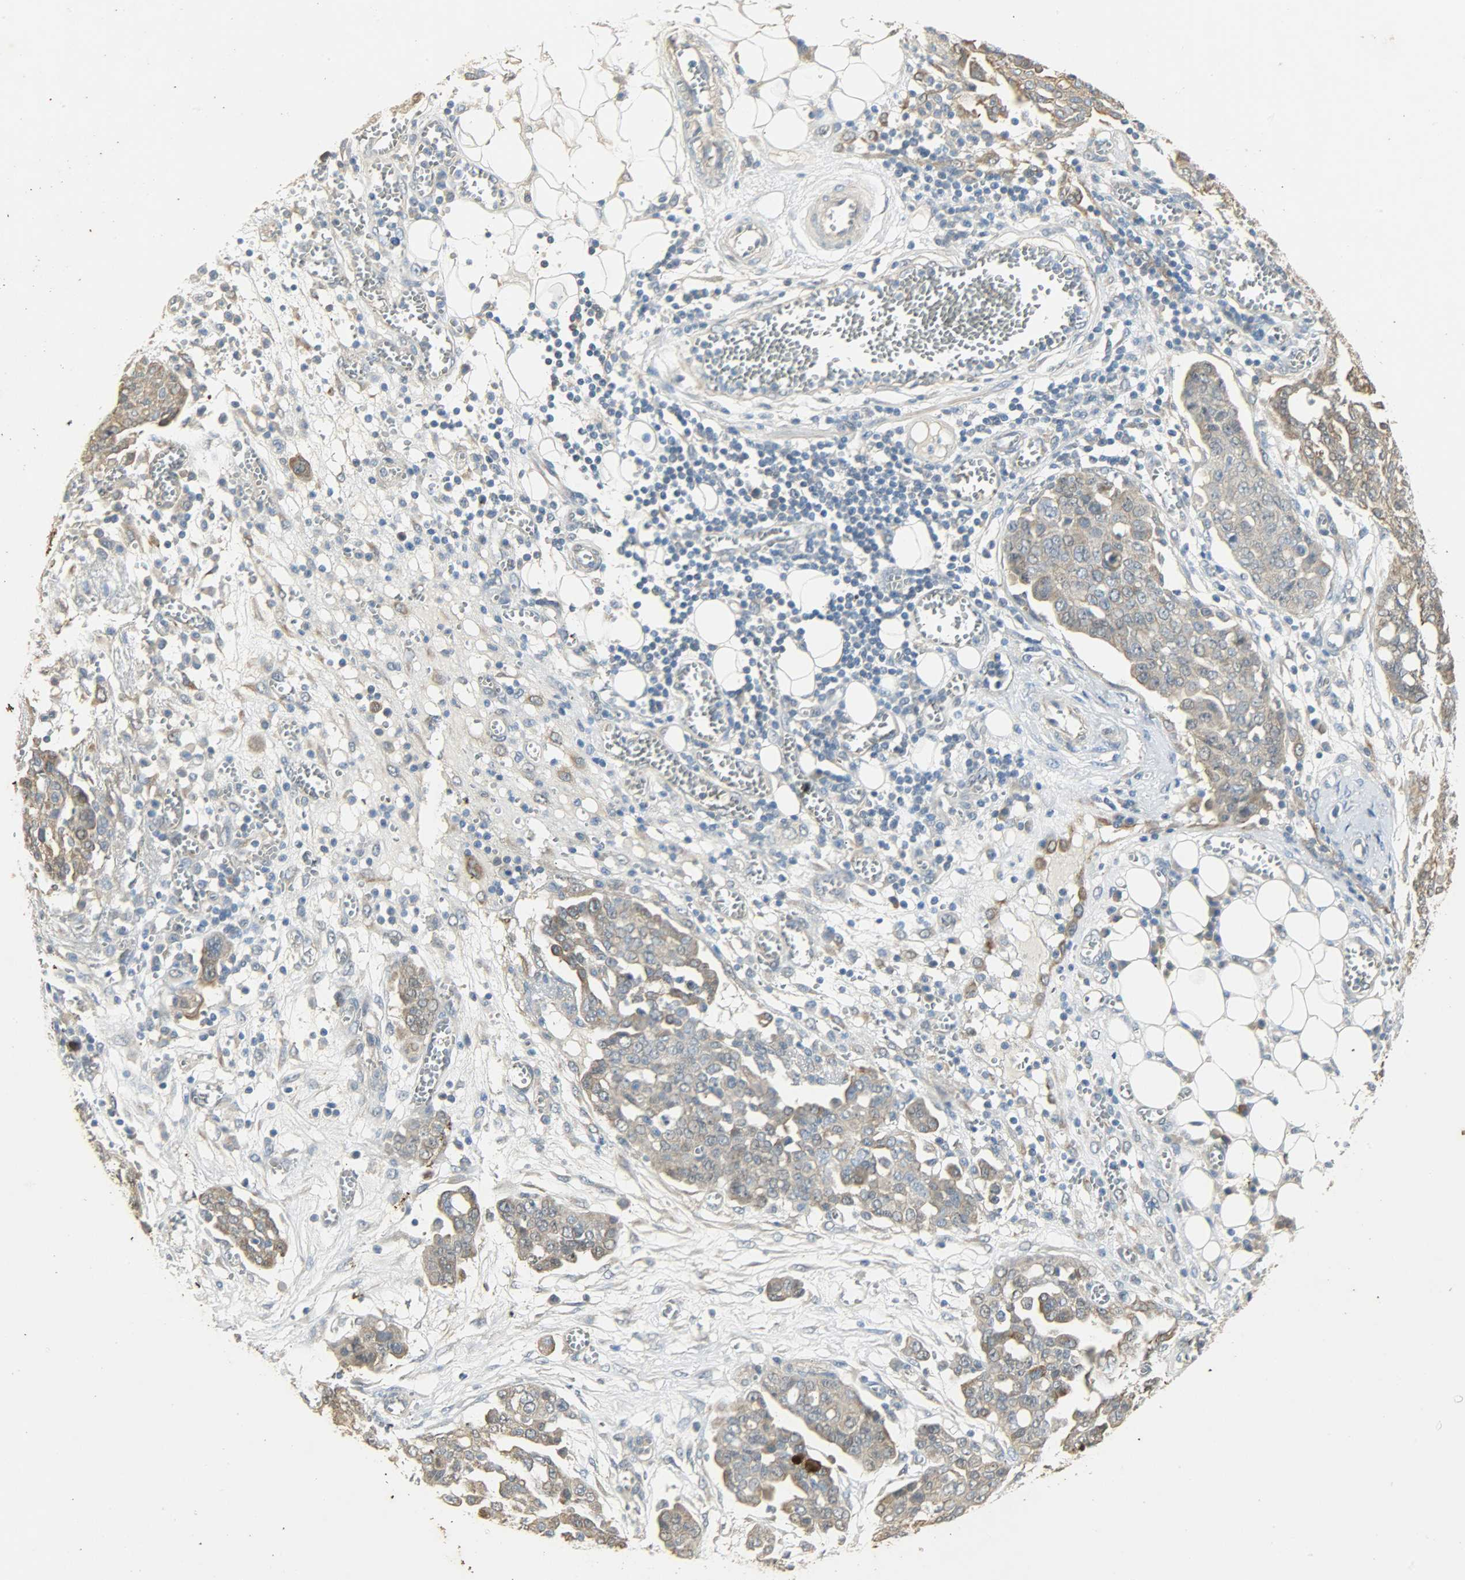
{"staining": {"intensity": "moderate", "quantity": ">75%", "location": "cytoplasmic/membranous"}, "tissue": "ovarian cancer", "cell_type": "Tumor cells", "image_type": "cancer", "snomed": [{"axis": "morphology", "description": "Cystadenocarcinoma, serous, NOS"}, {"axis": "topography", "description": "Soft tissue"}, {"axis": "topography", "description": "Ovary"}], "caption": "A histopathology image of ovarian cancer (serous cystadenocarcinoma) stained for a protein exhibits moderate cytoplasmic/membranous brown staining in tumor cells.", "gene": "USP13", "patient": {"sex": "female", "age": 57}}